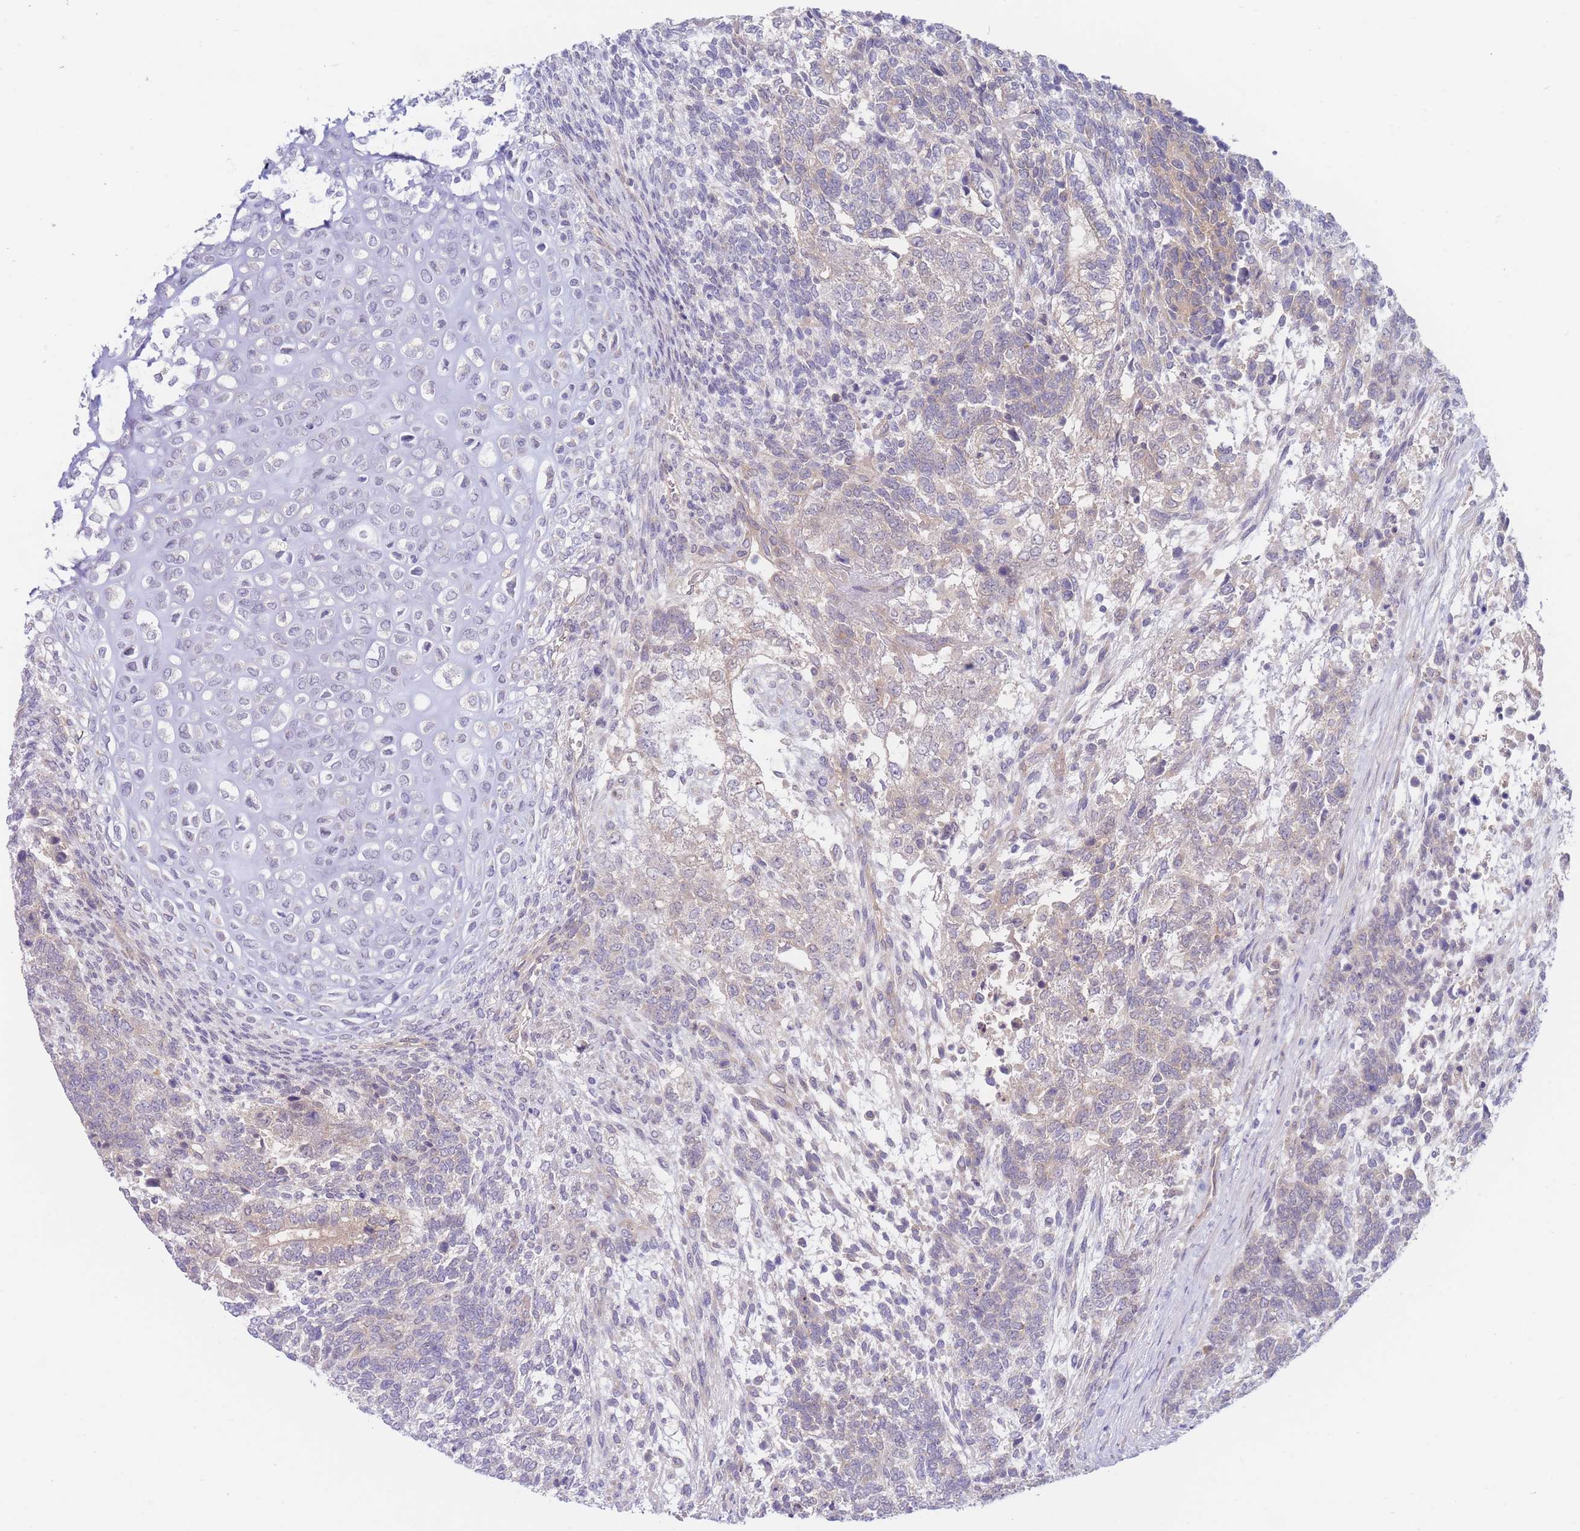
{"staining": {"intensity": "weak", "quantity": "<25%", "location": "cytoplasmic/membranous"}, "tissue": "testis cancer", "cell_type": "Tumor cells", "image_type": "cancer", "snomed": [{"axis": "morphology", "description": "Carcinoma, Embryonal, NOS"}, {"axis": "topography", "description": "Testis"}], "caption": "Micrograph shows no protein staining in tumor cells of testis cancer (embryonal carcinoma) tissue.", "gene": "ZNF281", "patient": {"sex": "male", "age": 23}}